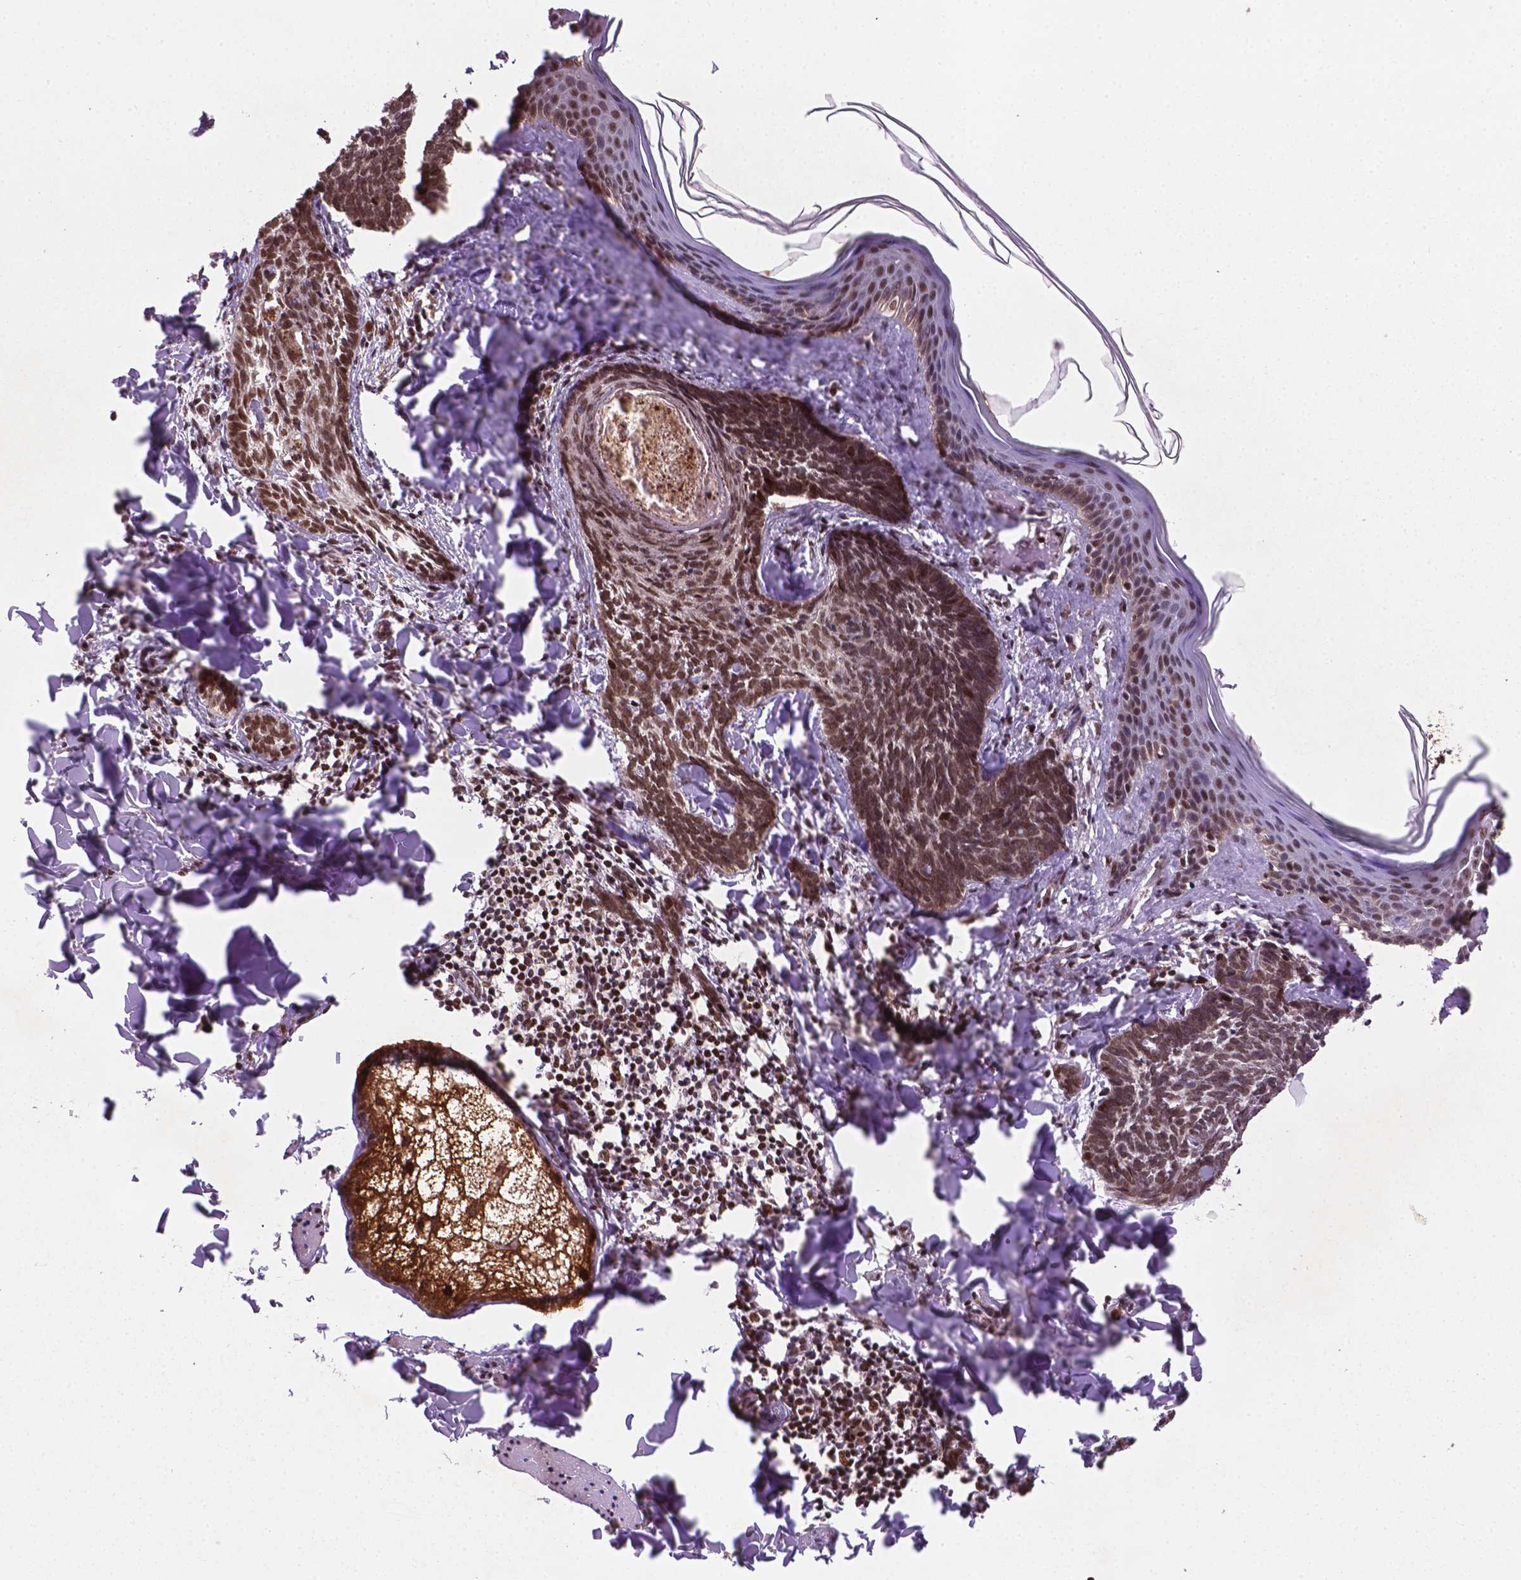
{"staining": {"intensity": "moderate", "quantity": ">75%", "location": "nuclear"}, "tissue": "skin cancer", "cell_type": "Tumor cells", "image_type": "cancer", "snomed": [{"axis": "morphology", "description": "Normal tissue, NOS"}, {"axis": "morphology", "description": "Basal cell carcinoma"}, {"axis": "topography", "description": "Skin"}], "caption": "Basal cell carcinoma (skin) tissue demonstrates moderate nuclear positivity in about >75% of tumor cells (DAB (3,3'-diaminobenzidine) IHC with brightfield microscopy, high magnification).", "gene": "SIRT6", "patient": {"sex": "male", "age": 46}}